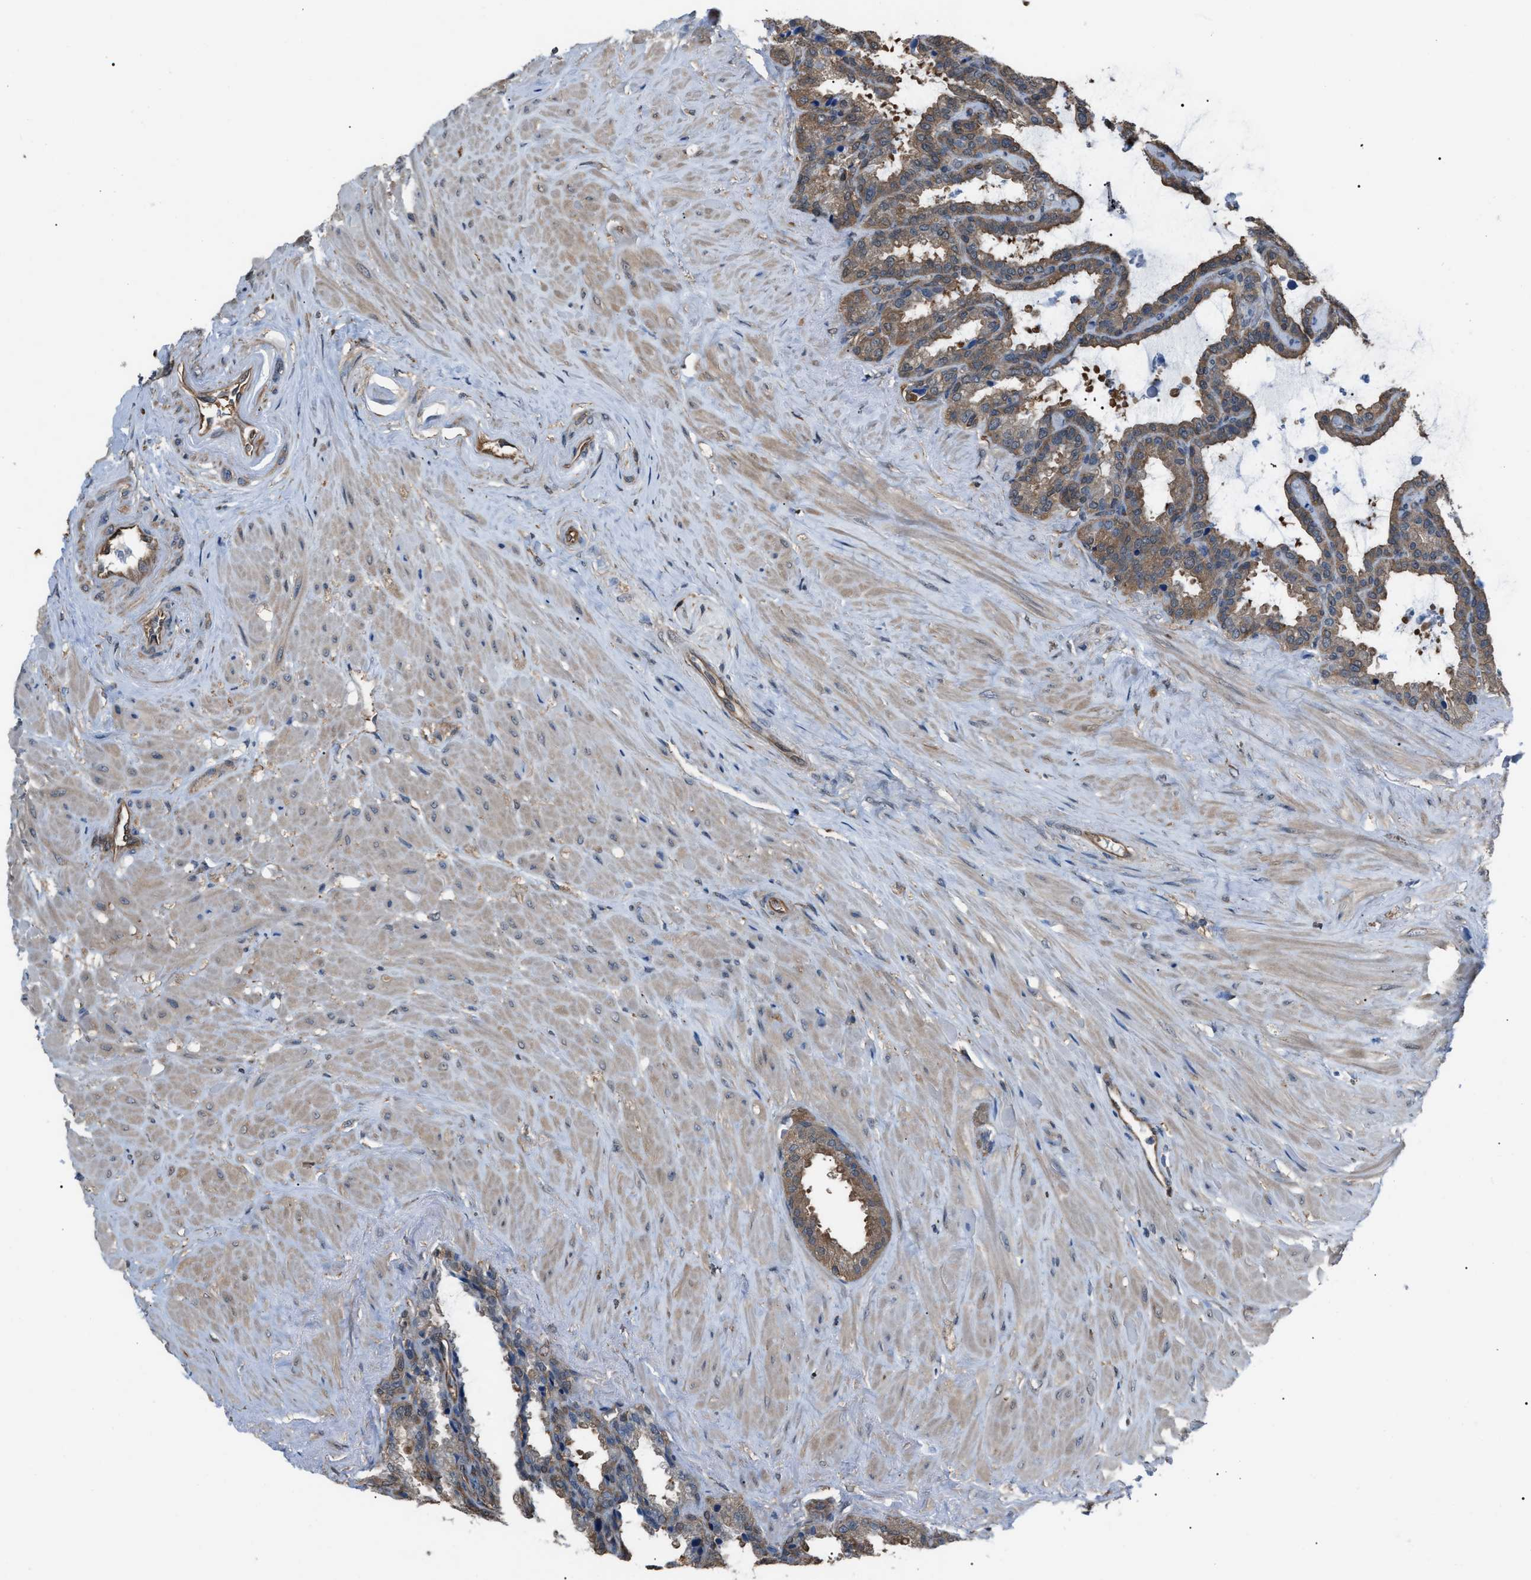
{"staining": {"intensity": "weak", "quantity": ">75%", "location": "cytoplasmic/membranous"}, "tissue": "seminal vesicle", "cell_type": "Glandular cells", "image_type": "normal", "snomed": [{"axis": "morphology", "description": "Normal tissue, NOS"}, {"axis": "topography", "description": "Seminal veicle"}], "caption": "Immunohistochemistry (IHC) micrograph of normal seminal vesicle: human seminal vesicle stained using immunohistochemistry (IHC) reveals low levels of weak protein expression localized specifically in the cytoplasmic/membranous of glandular cells, appearing as a cytoplasmic/membranous brown color.", "gene": "PDCD5", "patient": {"sex": "male", "age": 46}}